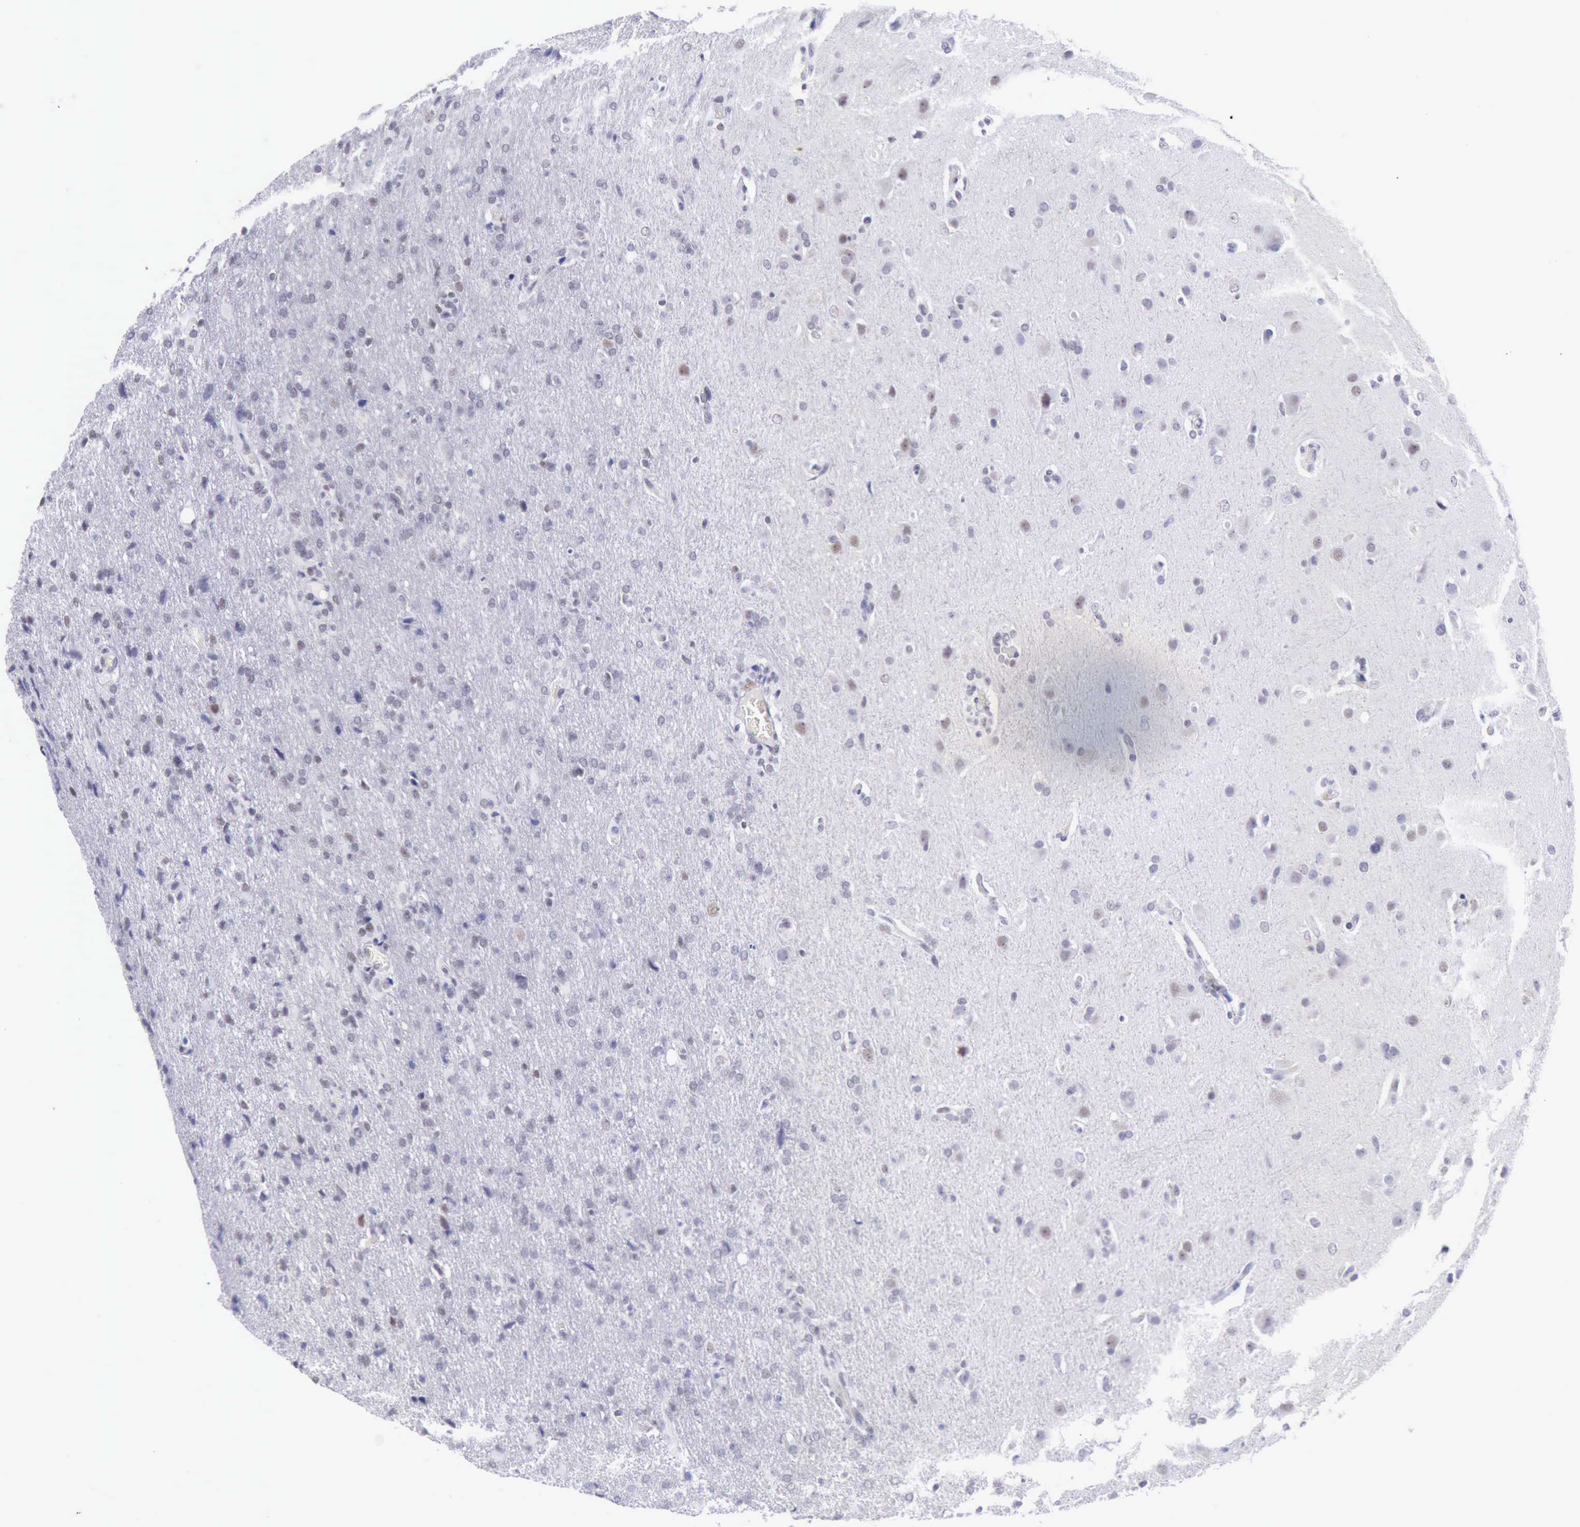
{"staining": {"intensity": "weak", "quantity": "<25%", "location": "nuclear"}, "tissue": "glioma", "cell_type": "Tumor cells", "image_type": "cancer", "snomed": [{"axis": "morphology", "description": "Glioma, malignant, High grade"}, {"axis": "topography", "description": "Brain"}], "caption": "The photomicrograph displays no significant expression in tumor cells of high-grade glioma (malignant).", "gene": "EP300", "patient": {"sex": "male", "age": 68}}